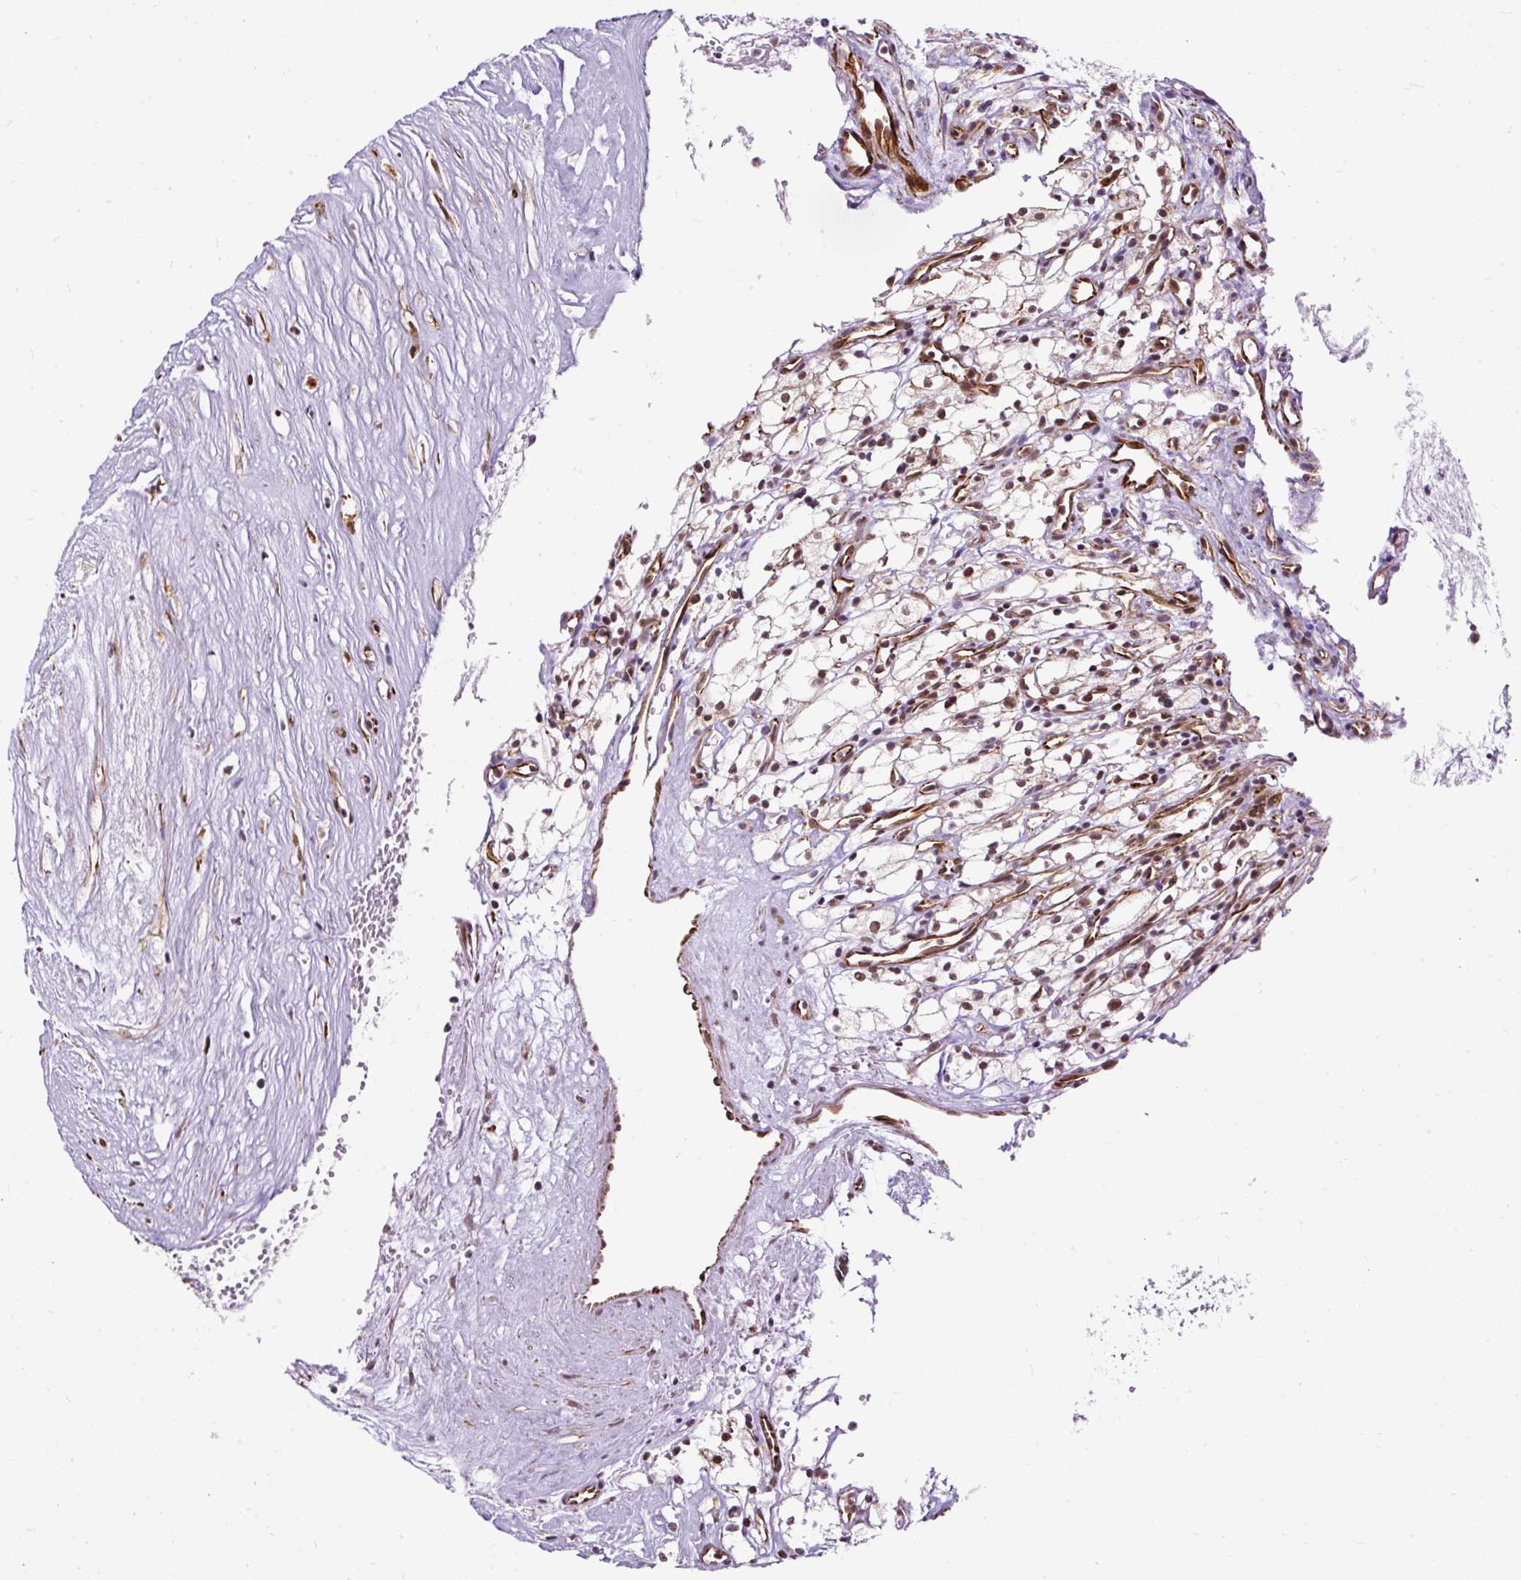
{"staining": {"intensity": "weak", "quantity": ">75%", "location": "nuclear"}, "tissue": "renal cancer", "cell_type": "Tumor cells", "image_type": "cancer", "snomed": [{"axis": "morphology", "description": "Adenocarcinoma, NOS"}, {"axis": "topography", "description": "Kidney"}], "caption": "Protein expression analysis of human renal cancer reveals weak nuclear staining in approximately >75% of tumor cells.", "gene": "LUC7L2", "patient": {"sex": "male", "age": 59}}